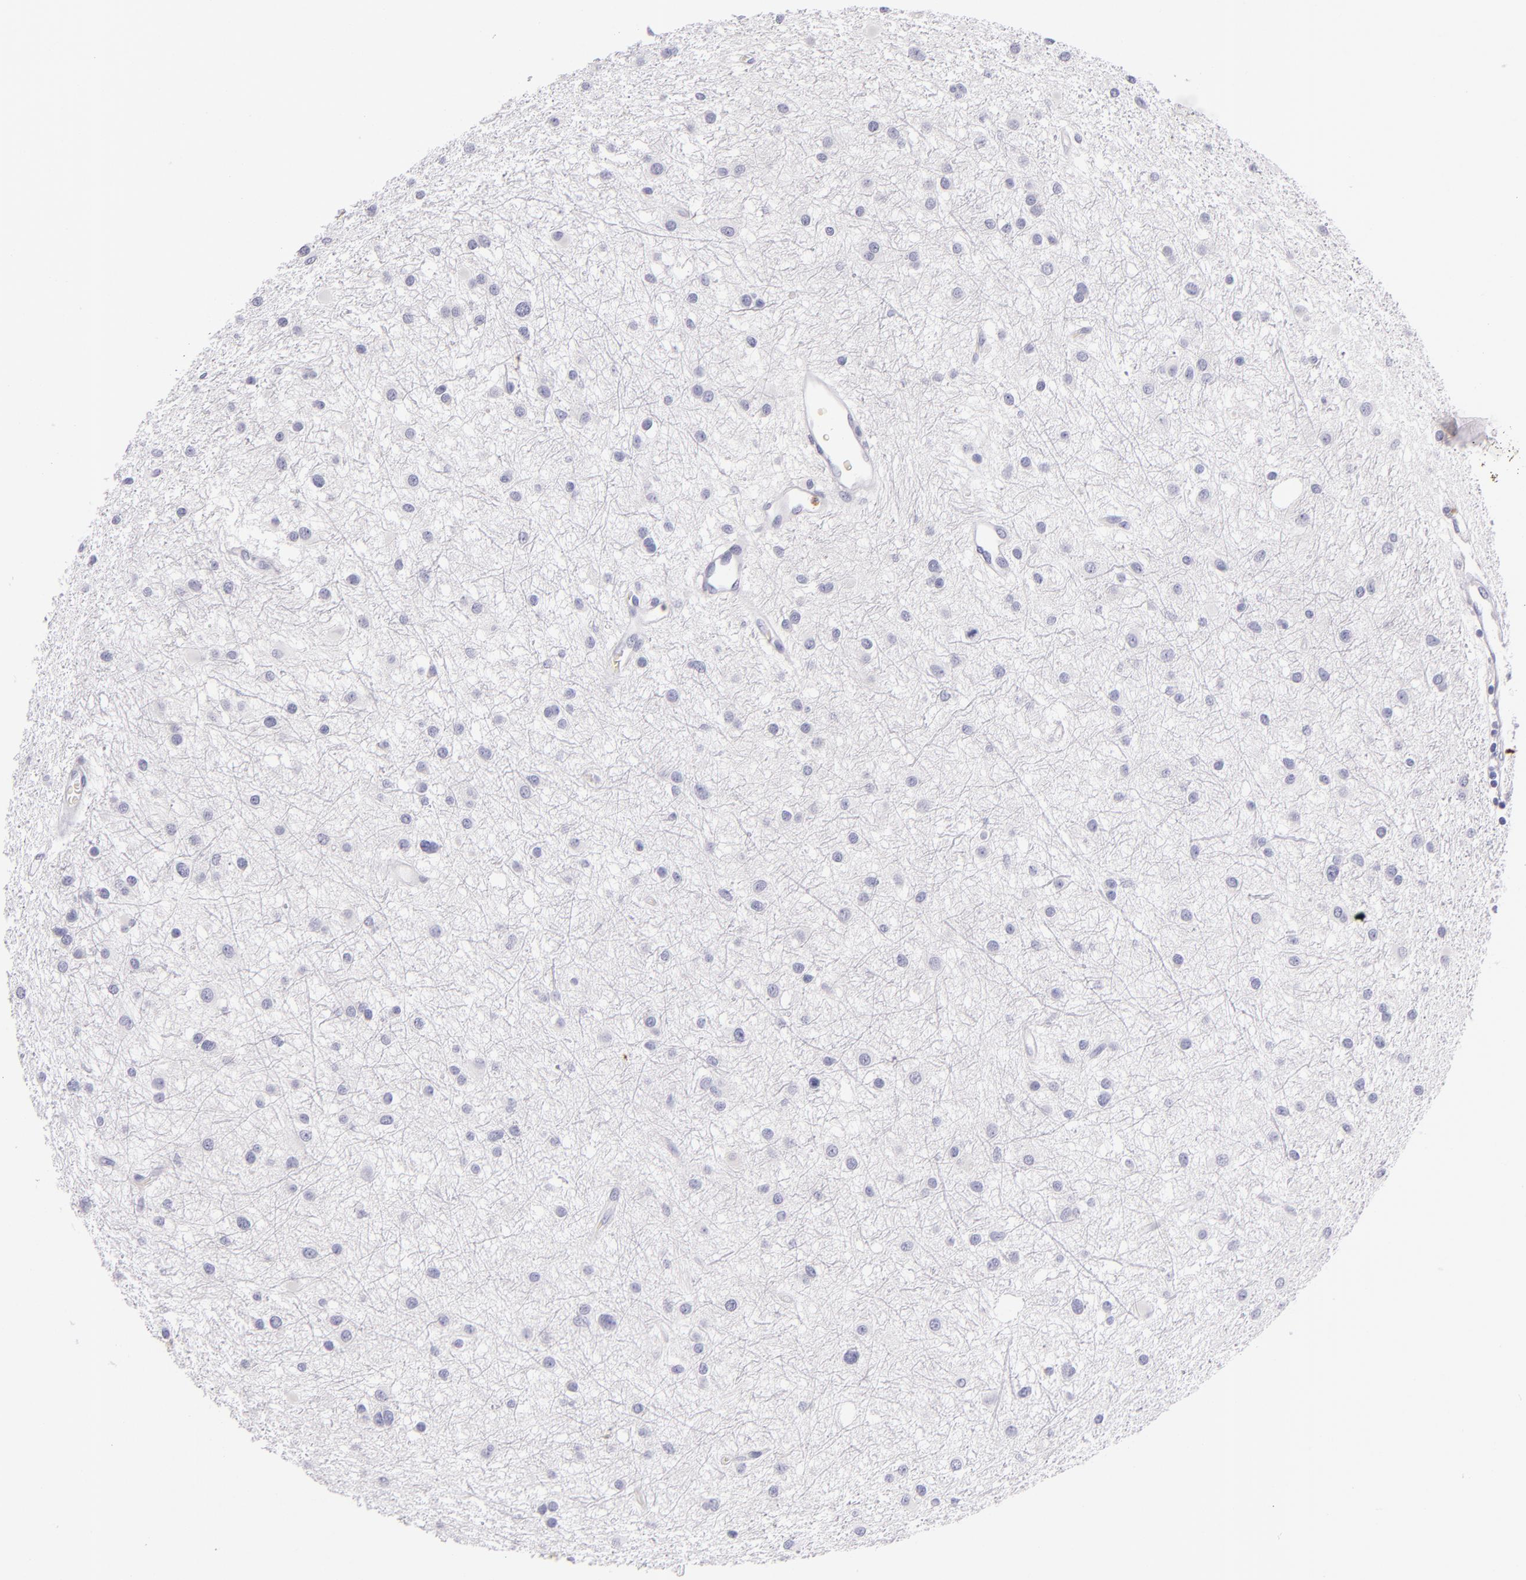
{"staining": {"intensity": "negative", "quantity": "none", "location": "none"}, "tissue": "glioma", "cell_type": "Tumor cells", "image_type": "cancer", "snomed": [{"axis": "morphology", "description": "Glioma, malignant, Low grade"}, {"axis": "topography", "description": "Brain"}], "caption": "Immunohistochemistry (IHC) photomicrograph of malignant low-grade glioma stained for a protein (brown), which exhibits no positivity in tumor cells.", "gene": "CDH3", "patient": {"sex": "female", "age": 36}}